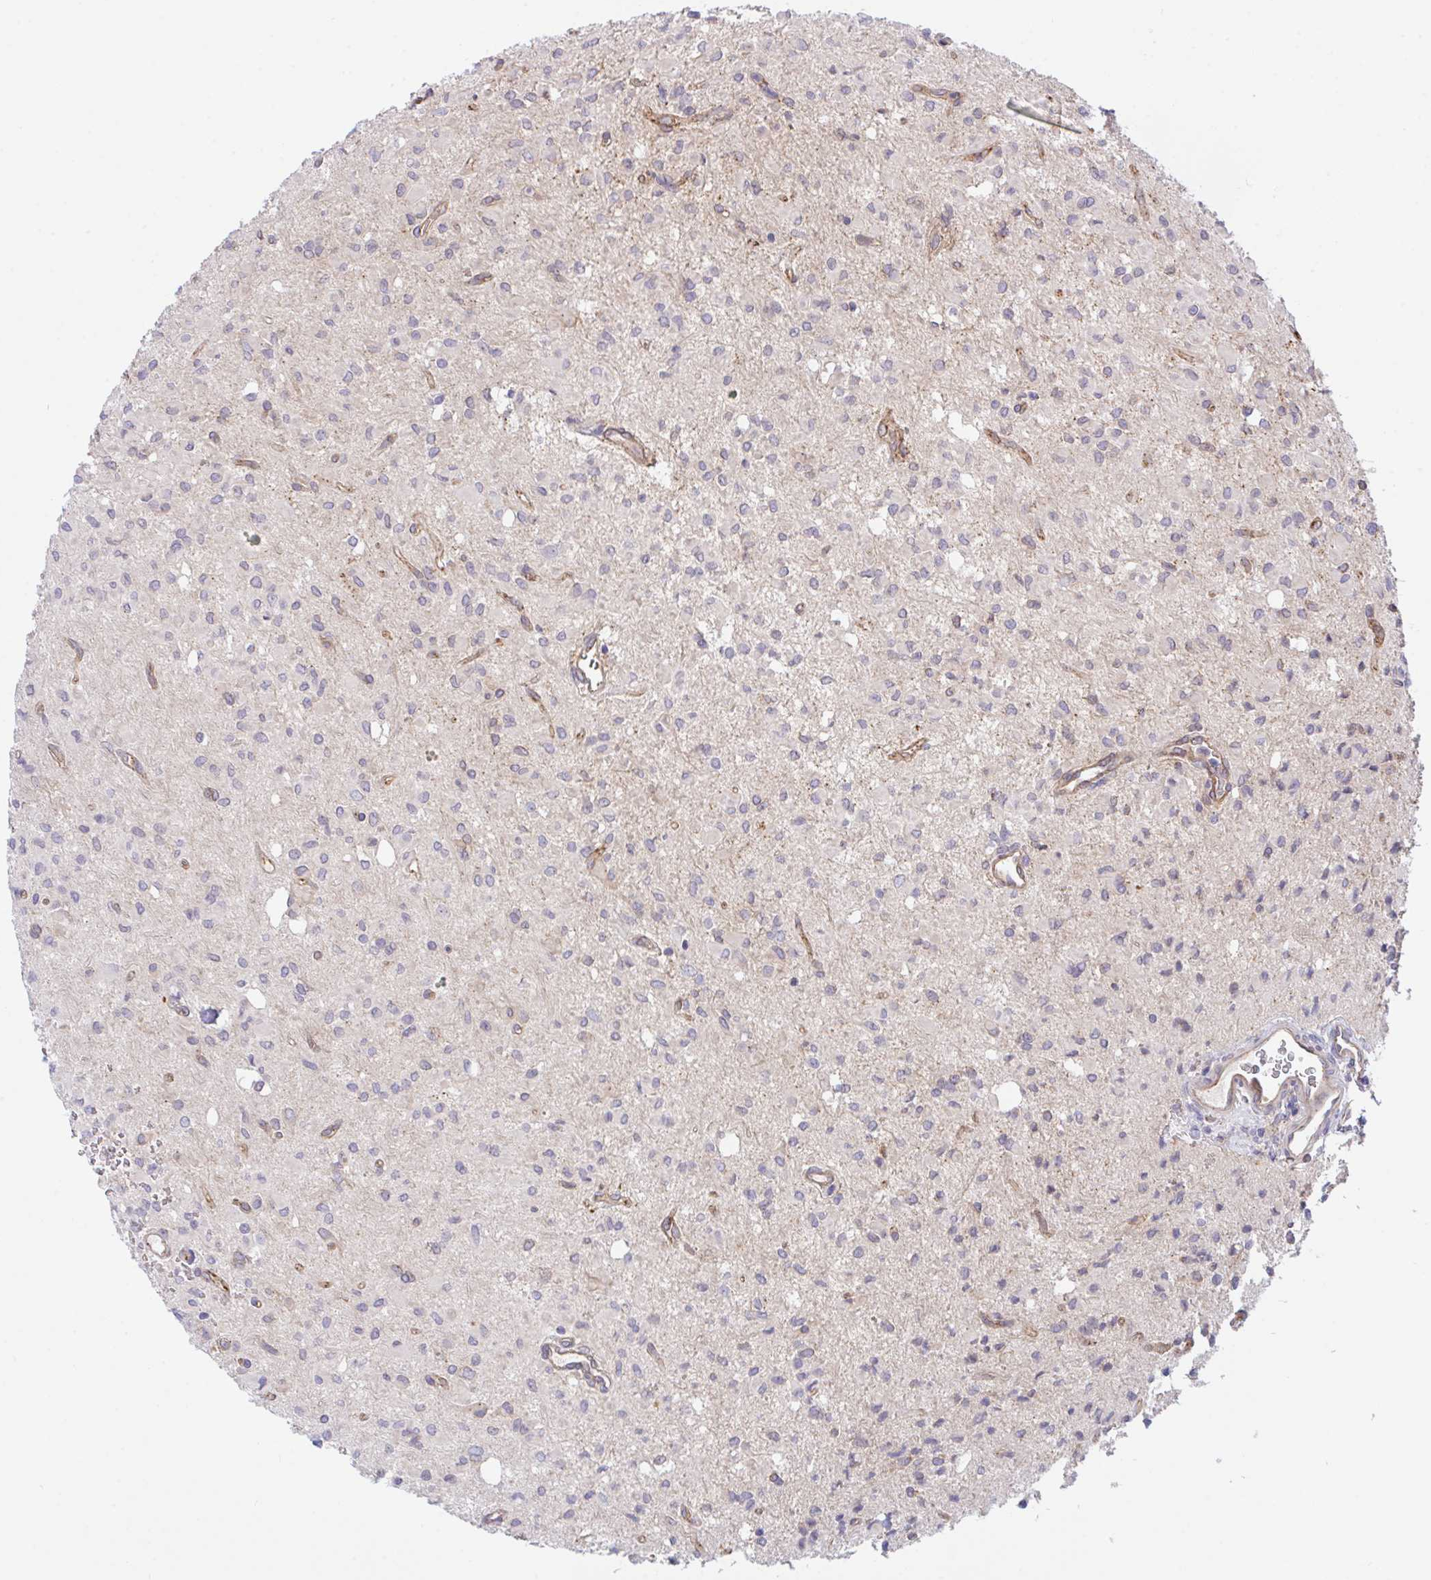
{"staining": {"intensity": "negative", "quantity": "none", "location": "none"}, "tissue": "glioma", "cell_type": "Tumor cells", "image_type": "cancer", "snomed": [{"axis": "morphology", "description": "Glioma, malignant, Low grade"}, {"axis": "topography", "description": "Brain"}], "caption": "A high-resolution photomicrograph shows immunohistochemistry staining of glioma, which demonstrates no significant staining in tumor cells. (DAB (3,3'-diaminobenzidine) immunohistochemistry with hematoxylin counter stain).", "gene": "ZBED3", "patient": {"sex": "female", "age": 33}}